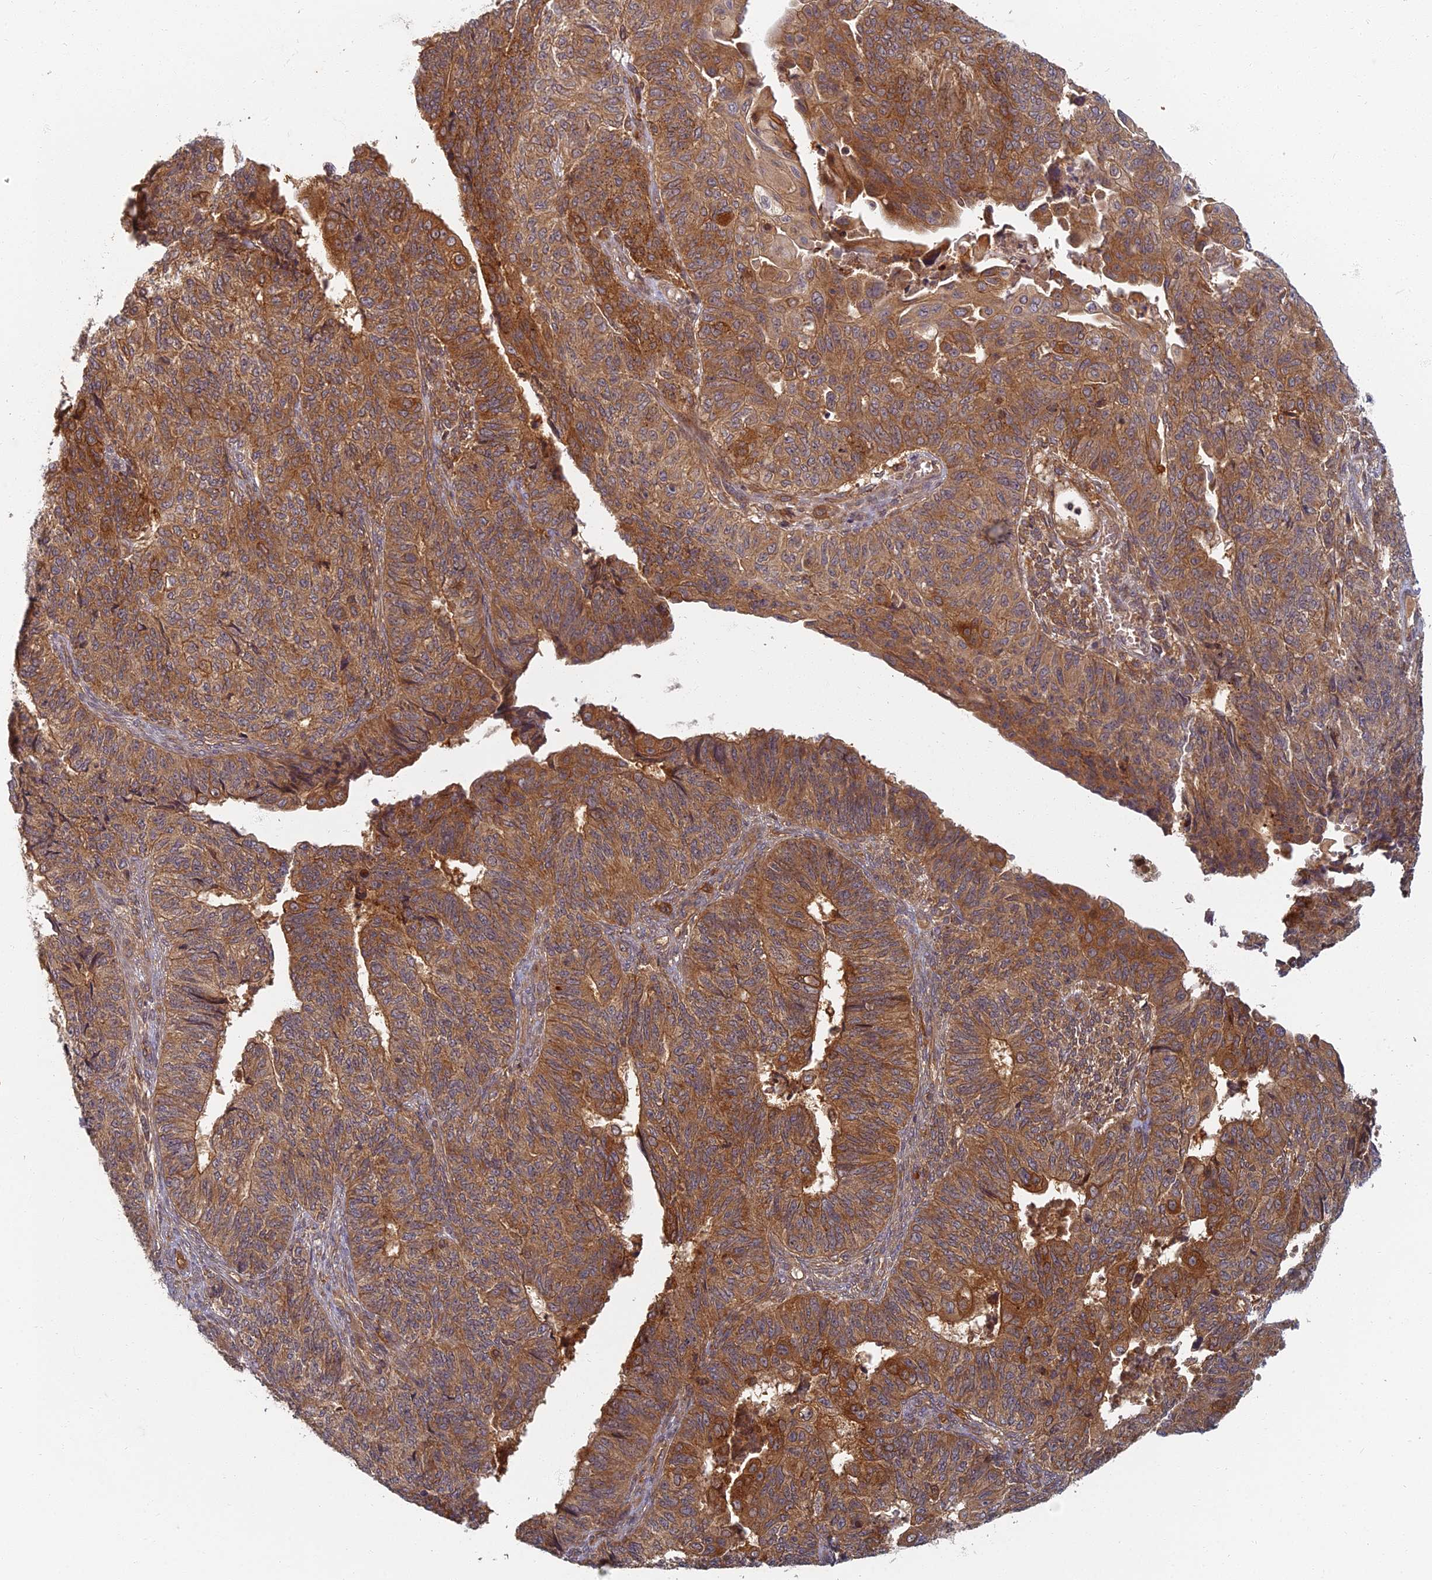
{"staining": {"intensity": "moderate", "quantity": ">75%", "location": "cytoplasmic/membranous"}, "tissue": "endometrial cancer", "cell_type": "Tumor cells", "image_type": "cancer", "snomed": [{"axis": "morphology", "description": "Adenocarcinoma, NOS"}, {"axis": "topography", "description": "Endometrium"}], "caption": "Protein staining reveals moderate cytoplasmic/membranous positivity in approximately >75% of tumor cells in adenocarcinoma (endometrial).", "gene": "INO80D", "patient": {"sex": "female", "age": 32}}